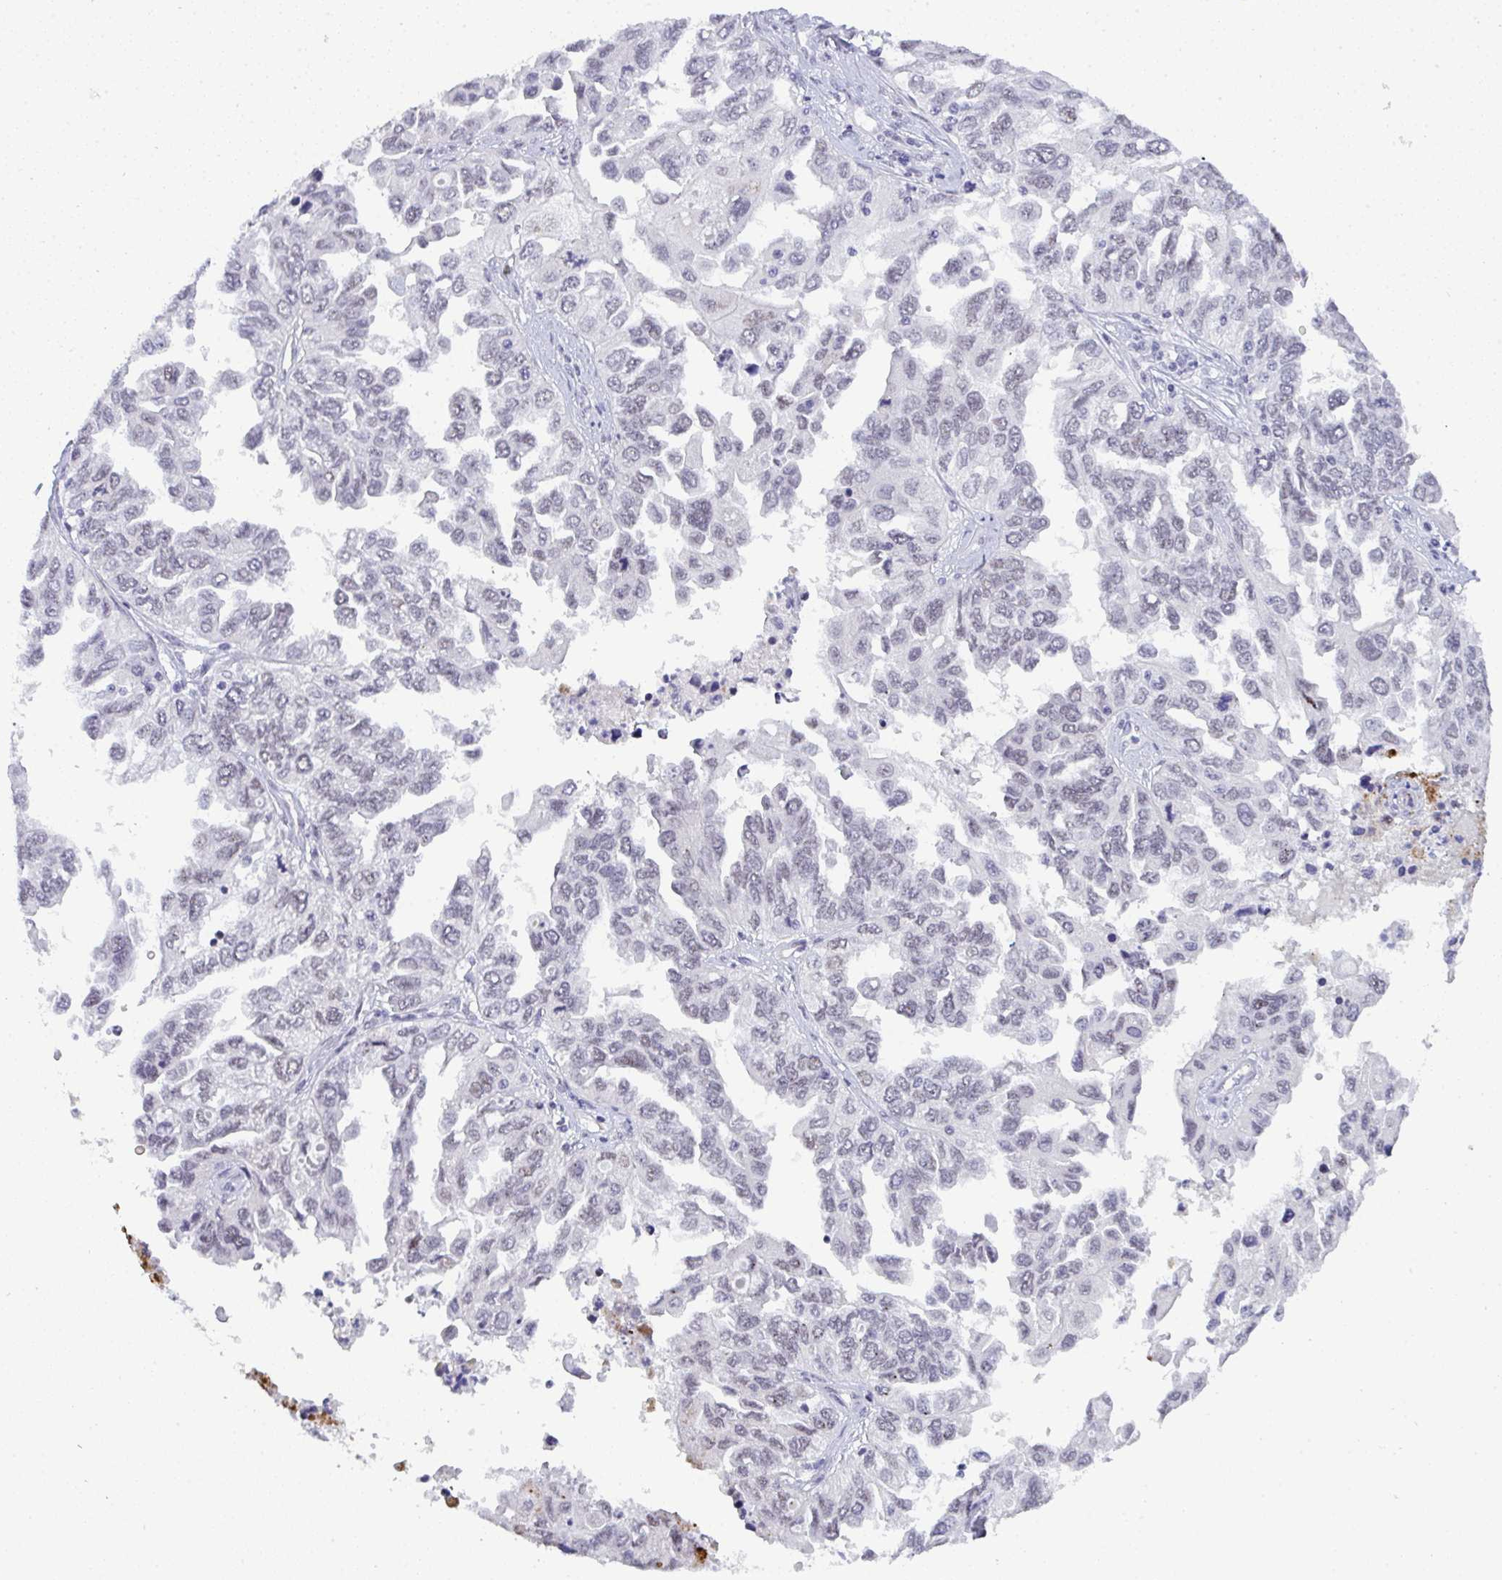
{"staining": {"intensity": "negative", "quantity": "none", "location": "none"}, "tissue": "ovarian cancer", "cell_type": "Tumor cells", "image_type": "cancer", "snomed": [{"axis": "morphology", "description": "Cystadenocarcinoma, serous, NOS"}, {"axis": "topography", "description": "Ovary"}], "caption": "High magnification brightfield microscopy of serous cystadenocarcinoma (ovarian) stained with DAB (brown) and counterstained with hematoxylin (blue): tumor cells show no significant positivity.", "gene": "TNMD", "patient": {"sex": "female", "age": 53}}